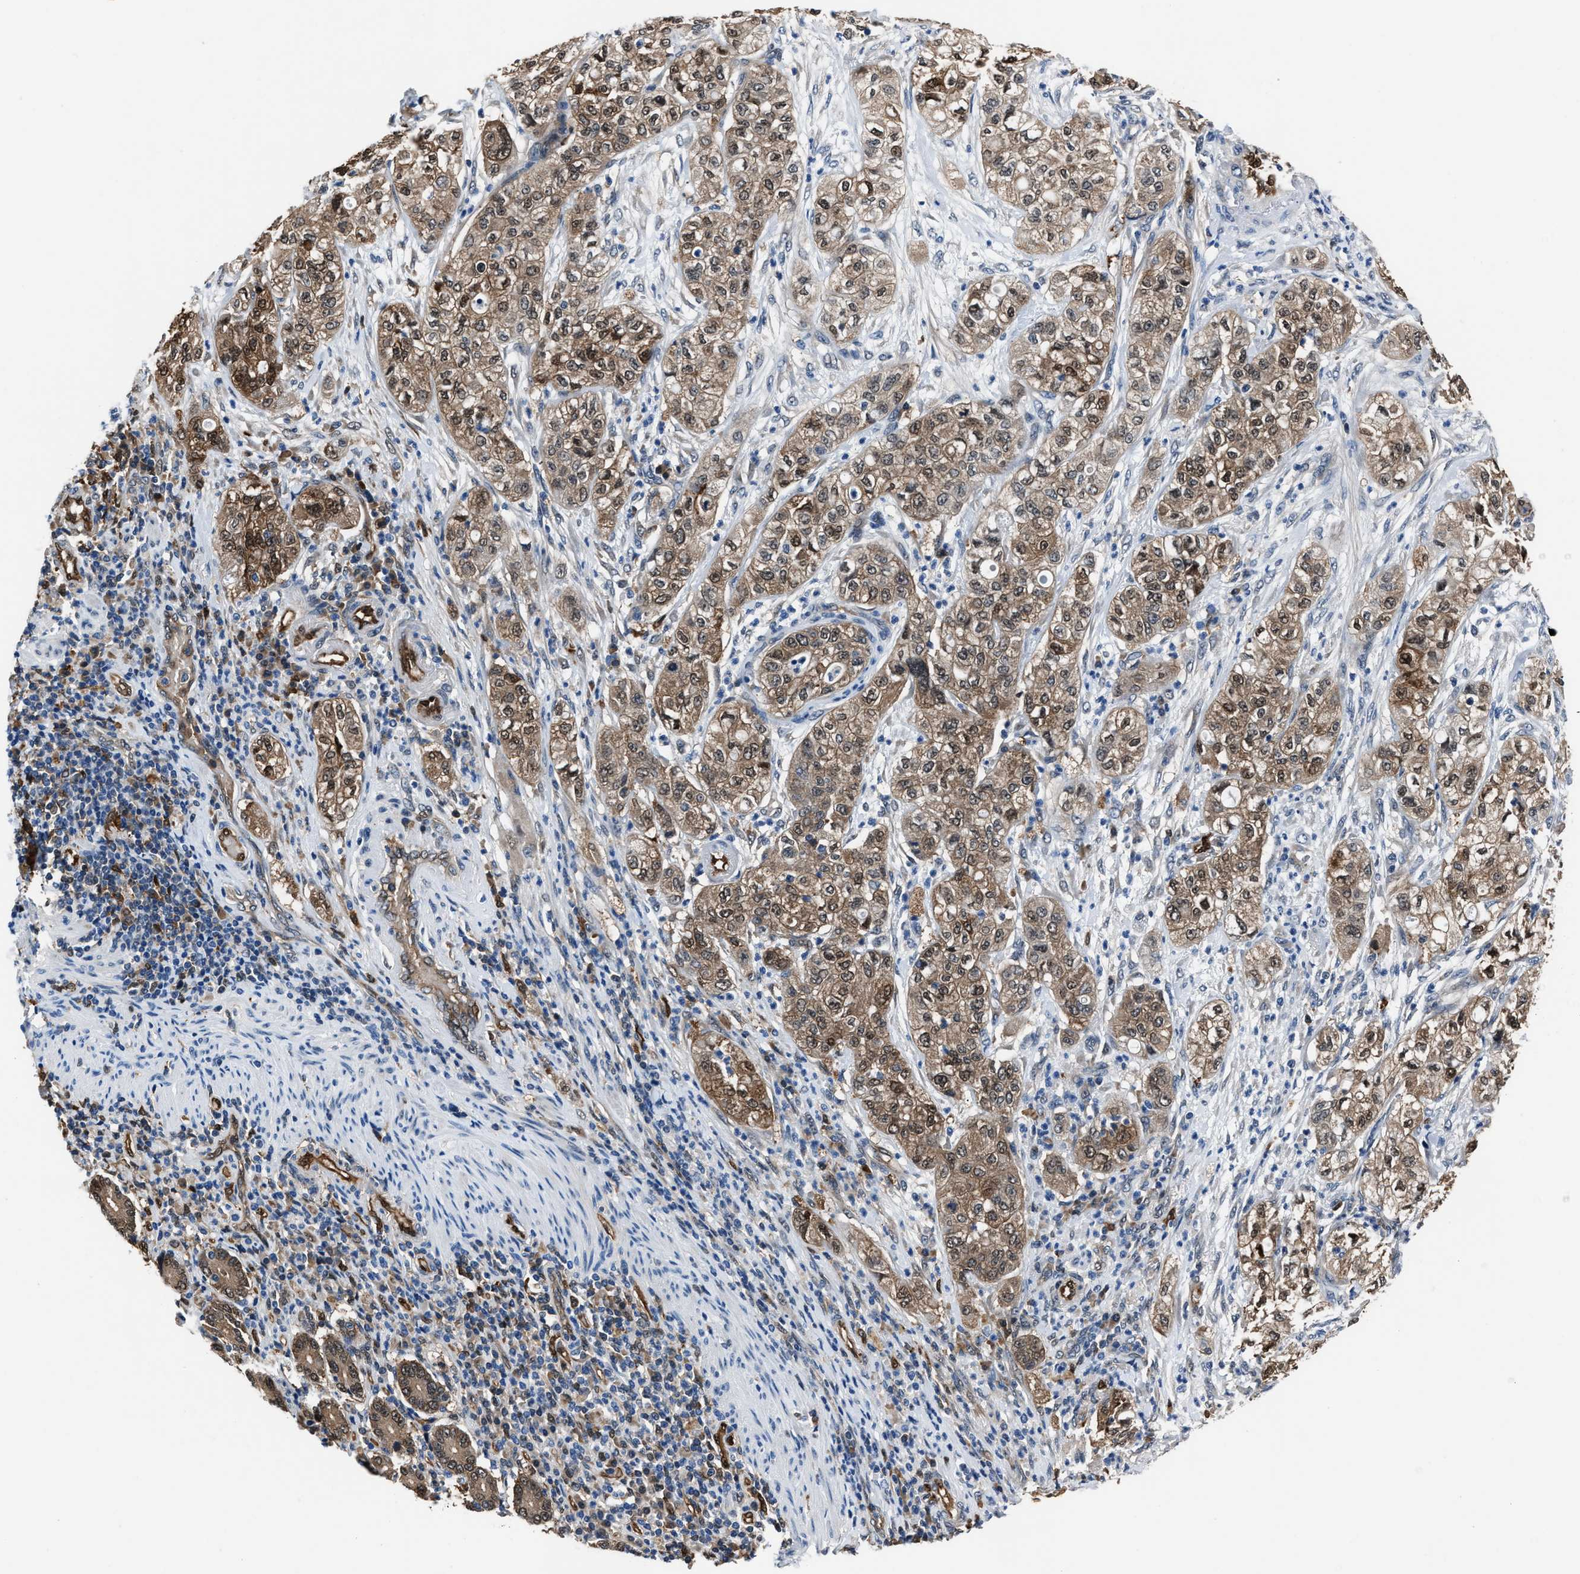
{"staining": {"intensity": "moderate", "quantity": ">75%", "location": "cytoplasmic/membranous,nuclear"}, "tissue": "pancreatic cancer", "cell_type": "Tumor cells", "image_type": "cancer", "snomed": [{"axis": "morphology", "description": "Adenocarcinoma, NOS"}, {"axis": "topography", "description": "Pancreas"}], "caption": "A brown stain shows moderate cytoplasmic/membranous and nuclear staining of a protein in pancreatic cancer tumor cells.", "gene": "PPA1", "patient": {"sex": "female", "age": 78}}